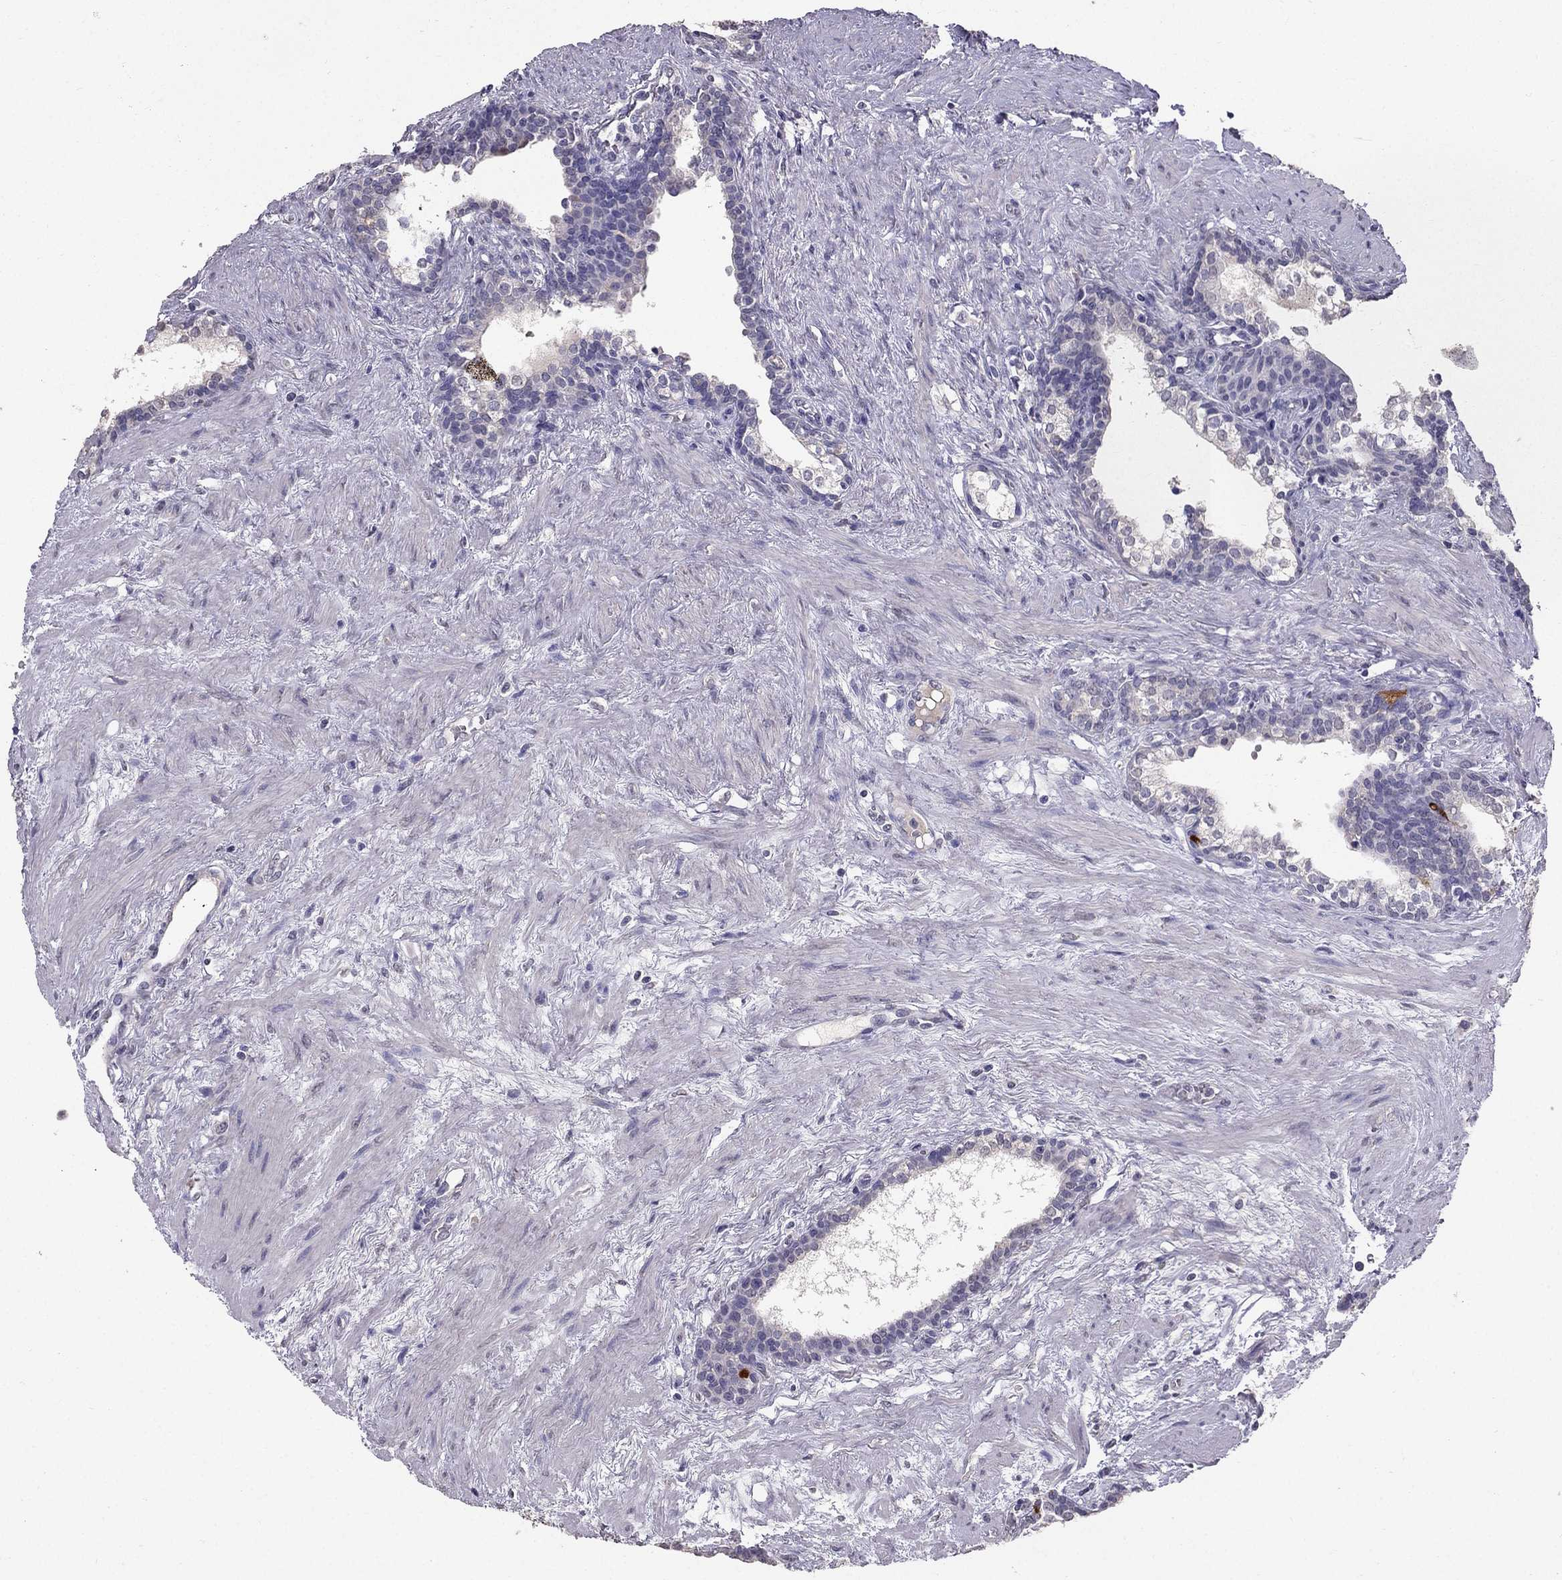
{"staining": {"intensity": "negative", "quantity": "none", "location": "none"}, "tissue": "prostate cancer", "cell_type": "Tumor cells", "image_type": "cancer", "snomed": [{"axis": "morphology", "description": "Adenocarcinoma, NOS"}, {"axis": "morphology", "description": "Adenocarcinoma, High grade"}, {"axis": "topography", "description": "Prostate"}], "caption": "IHC photomicrograph of neoplastic tissue: prostate cancer (adenocarcinoma (high-grade)) stained with DAB displays no significant protein staining in tumor cells.", "gene": "SCG5", "patient": {"sex": "male", "age": 61}}